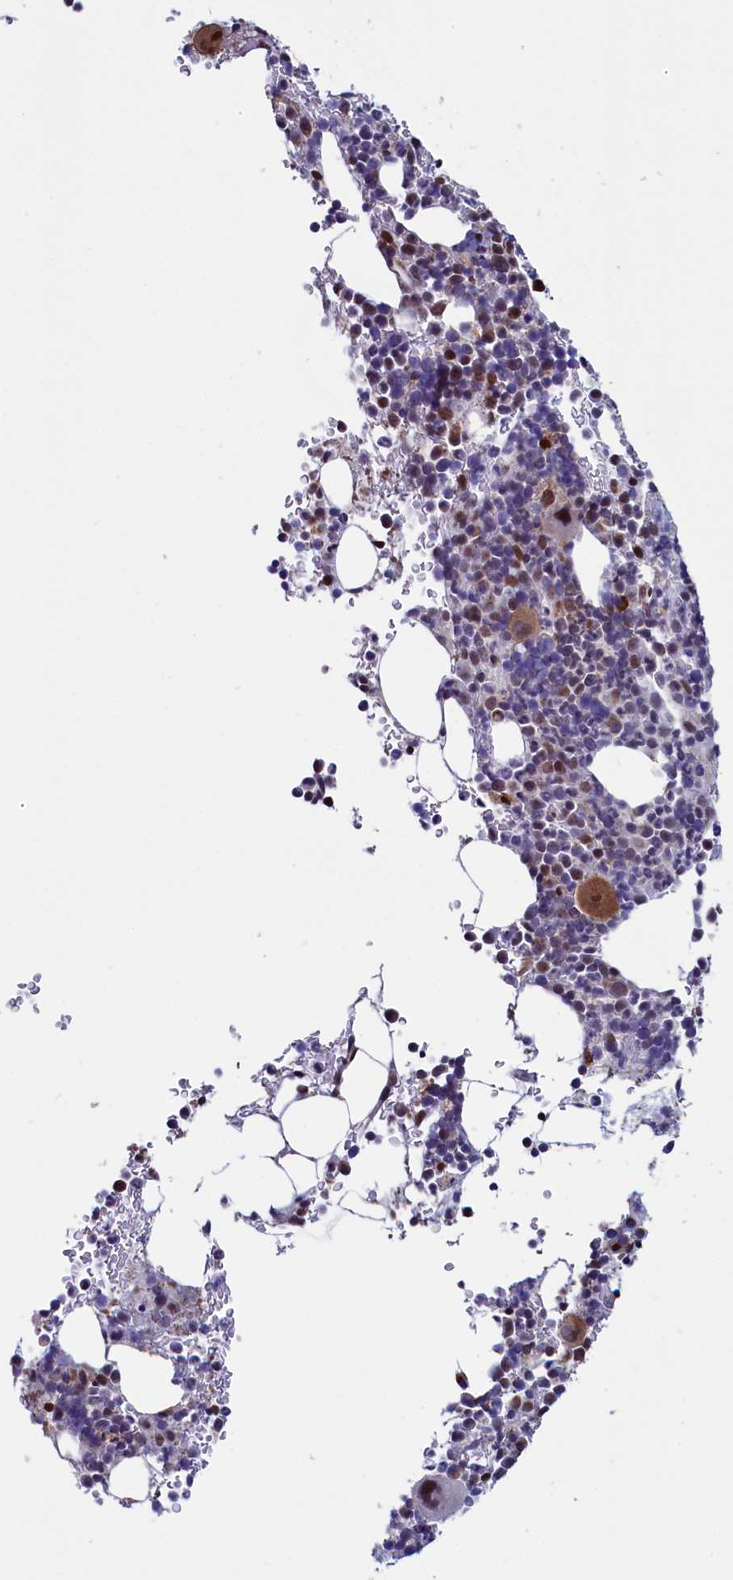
{"staining": {"intensity": "moderate", "quantity": "<25%", "location": "cytoplasmic/membranous"}, "tissue": "bone marrow", "cell_type": "Hematopoietic cells", "image_type": "normal", "snomed": [{"axis": "morphology", "description": "Normal tissue, NOS"}, {"axis": "topography", "description": "Bone marrow"}], "caption": "Immunohistochemistry (IHC) of unremarkable human bone marrow exhibits low levels of moderate cytoplasmic/membranous positivity in approximately <25% of hematopoietic cells.", "gene": "CIAPIN1", "patient": {"sex": "female", "age": 82}}